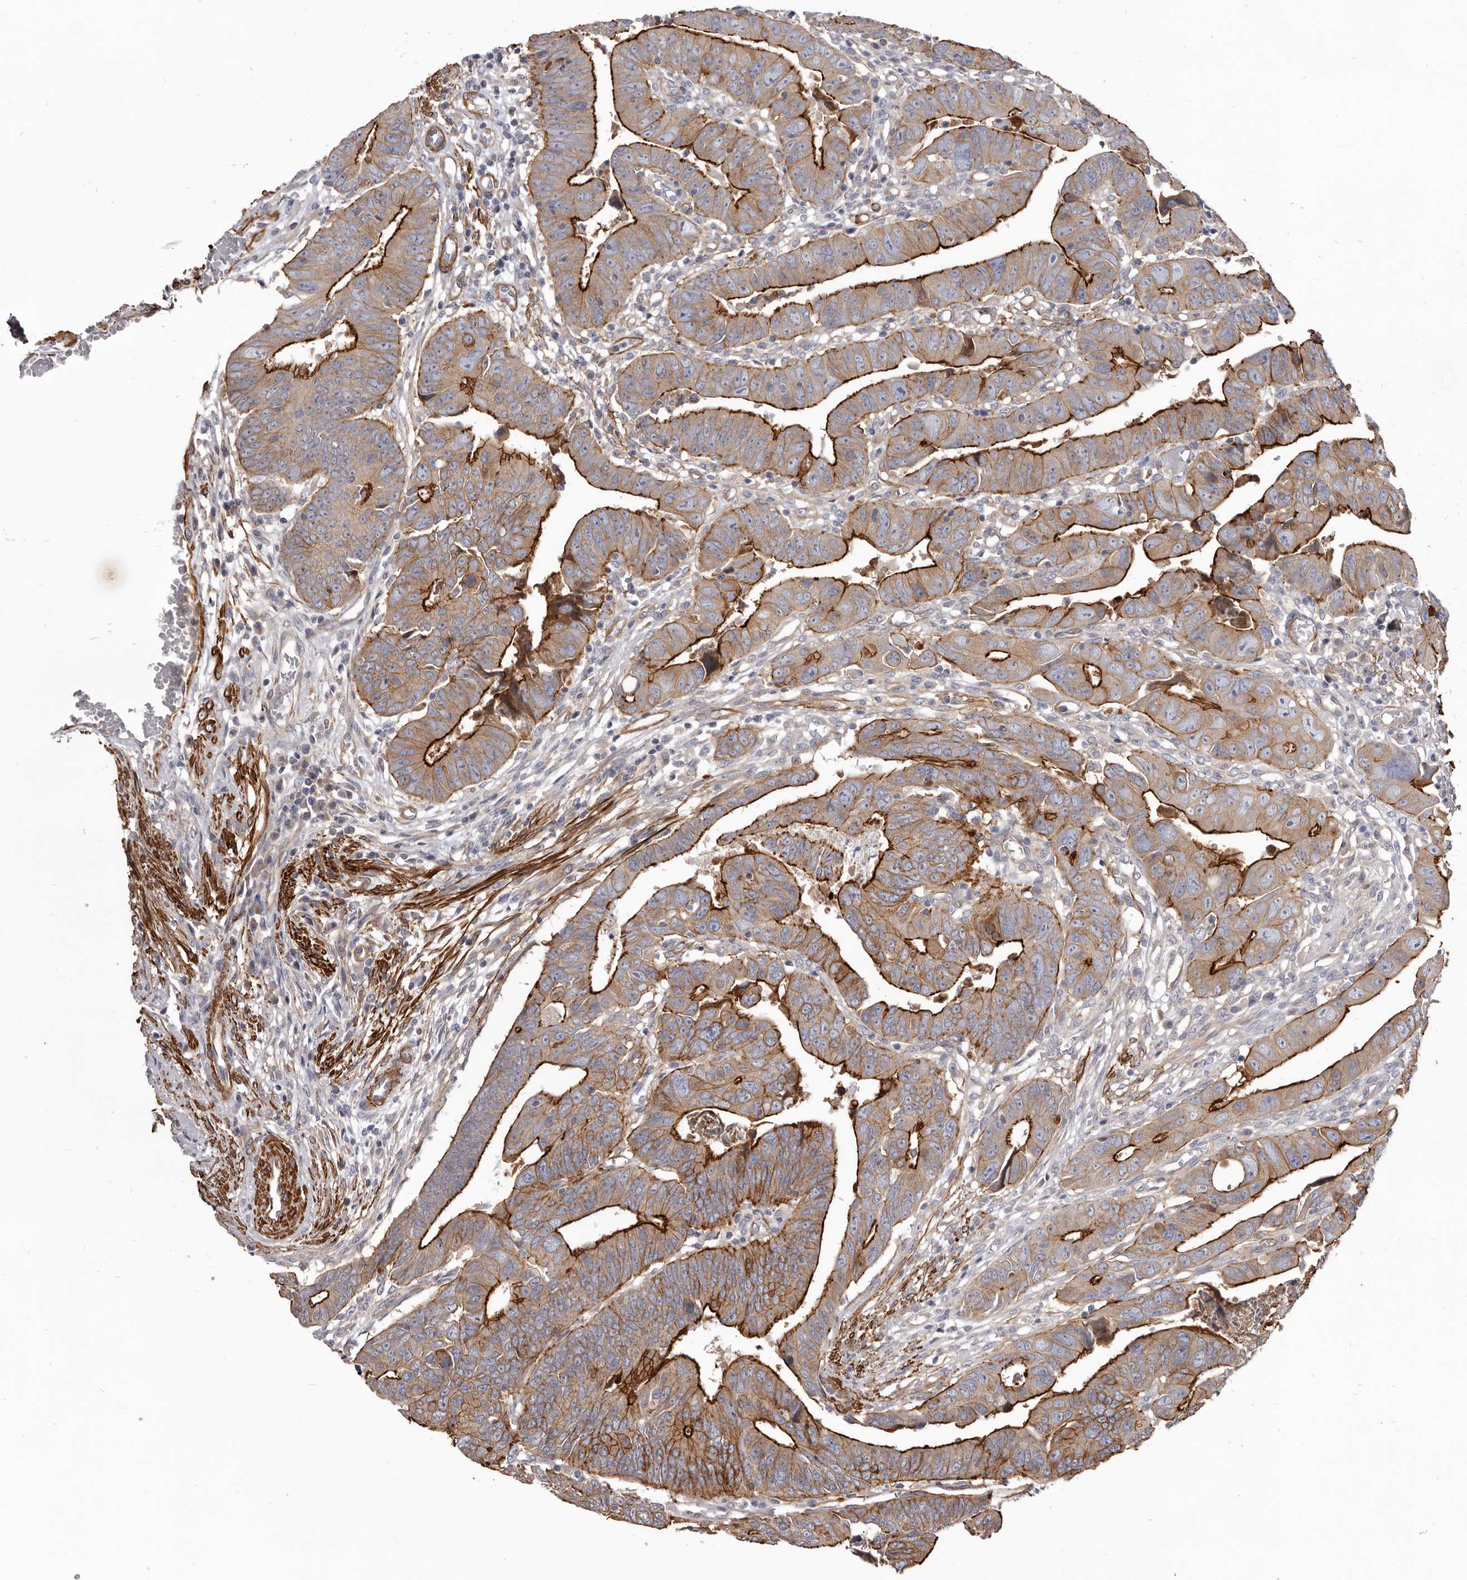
{"staining": {"intensity": "strong", "quantity": ">75%", "location": "cytoplasmic/membranous"}, "tissue": "colorectal cancer", "cell_type": "Tumor cells", "image_type": "cancer", "snomed": [{"axis": "morphology", "description": "Adenocarcinoma, NOS"}, {"axis": "topography", "description": "Rectum"}], "caption": "Adenocarcinoma (colorectal) stained with a brown dye displays strong cytoplasmic/membranous positive positivity in about >75% of tumor cells.", "gene": "CGN", "patient": {"sex": "female", "age": 65}}